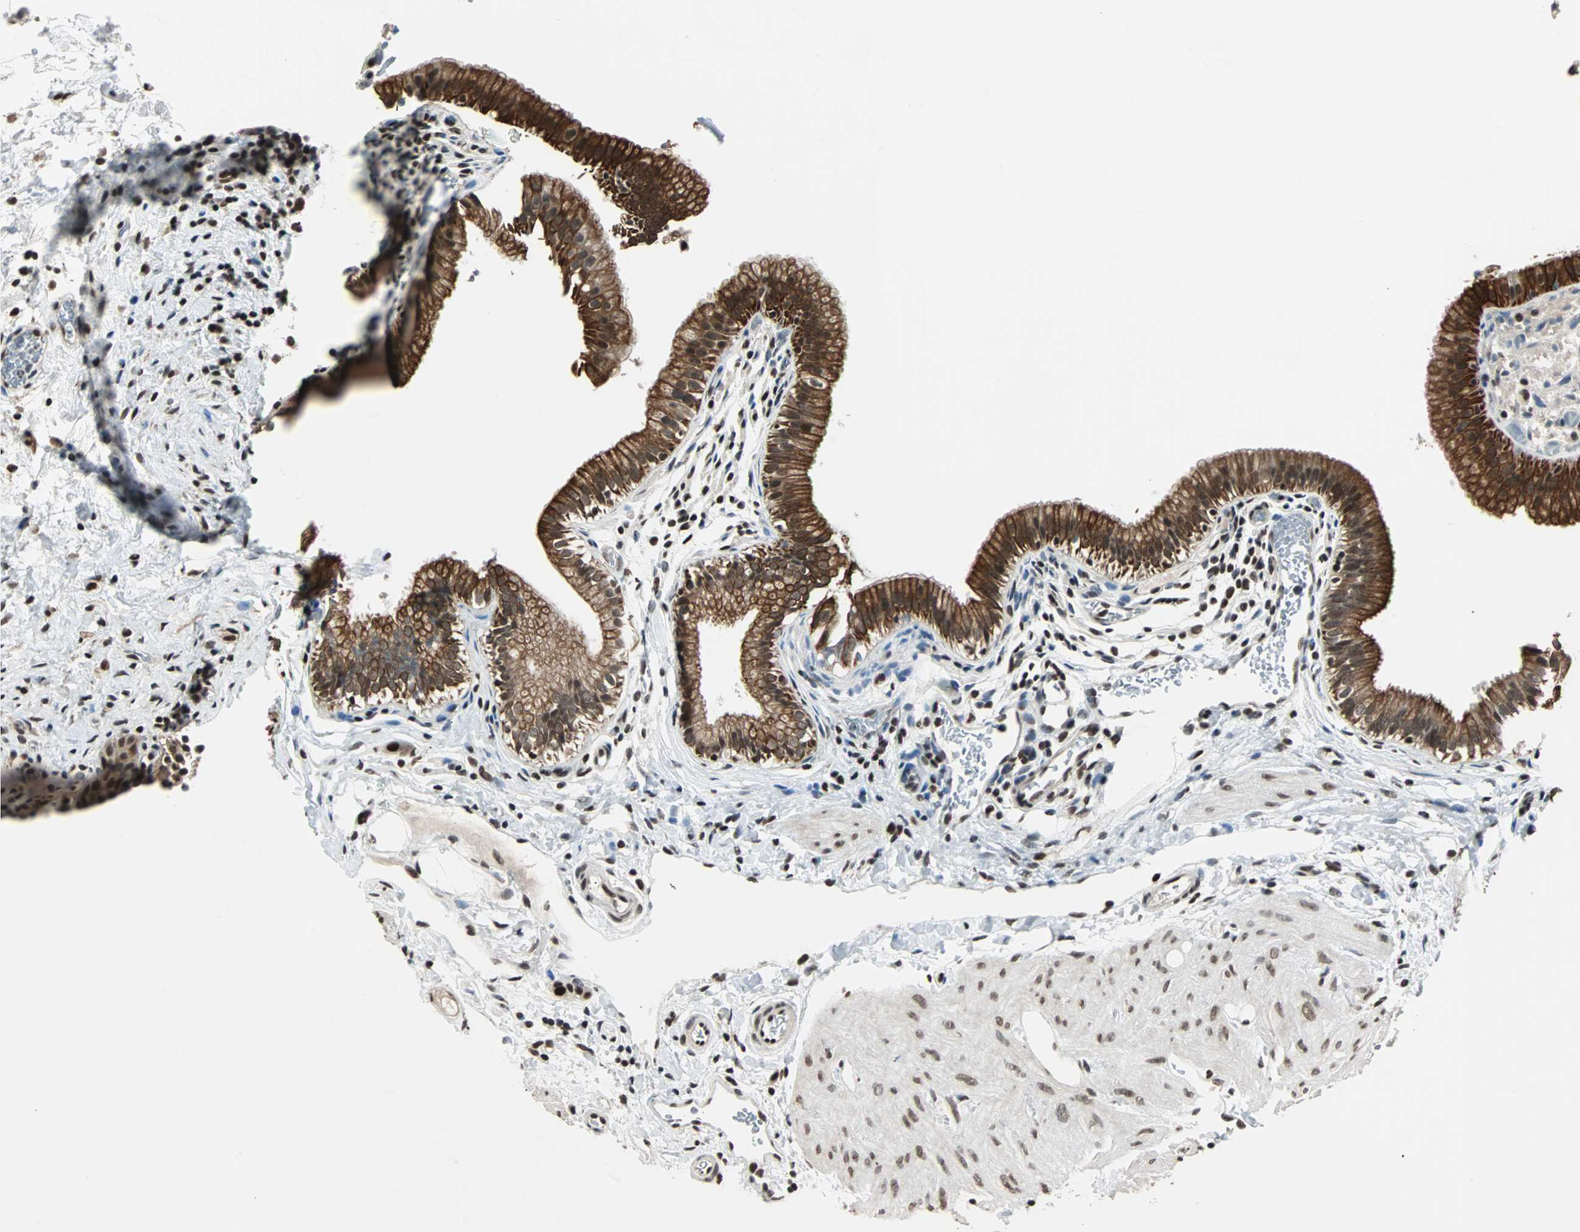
{"staining": {"intensity": "strong", "quantity": ">75%", "location": "cytoplasmic/membranous"}, "tissue": "gallbladder", "cell_type": "Glandular cells", "image_type": "normal", "snomed": [{"axis": "morphology", "description": "Normal tissue, NOS"}, {"axis": "topography", "description": "Gallbladder"}], "caption": "Immunohistochemistry of normal human gallbladder reveals high levels of strong cytoplasmic/membranous staining in about >75% of glandular cells.", "gene": "TERF2IP", "patient": {"sex": "female", "age": 26}}